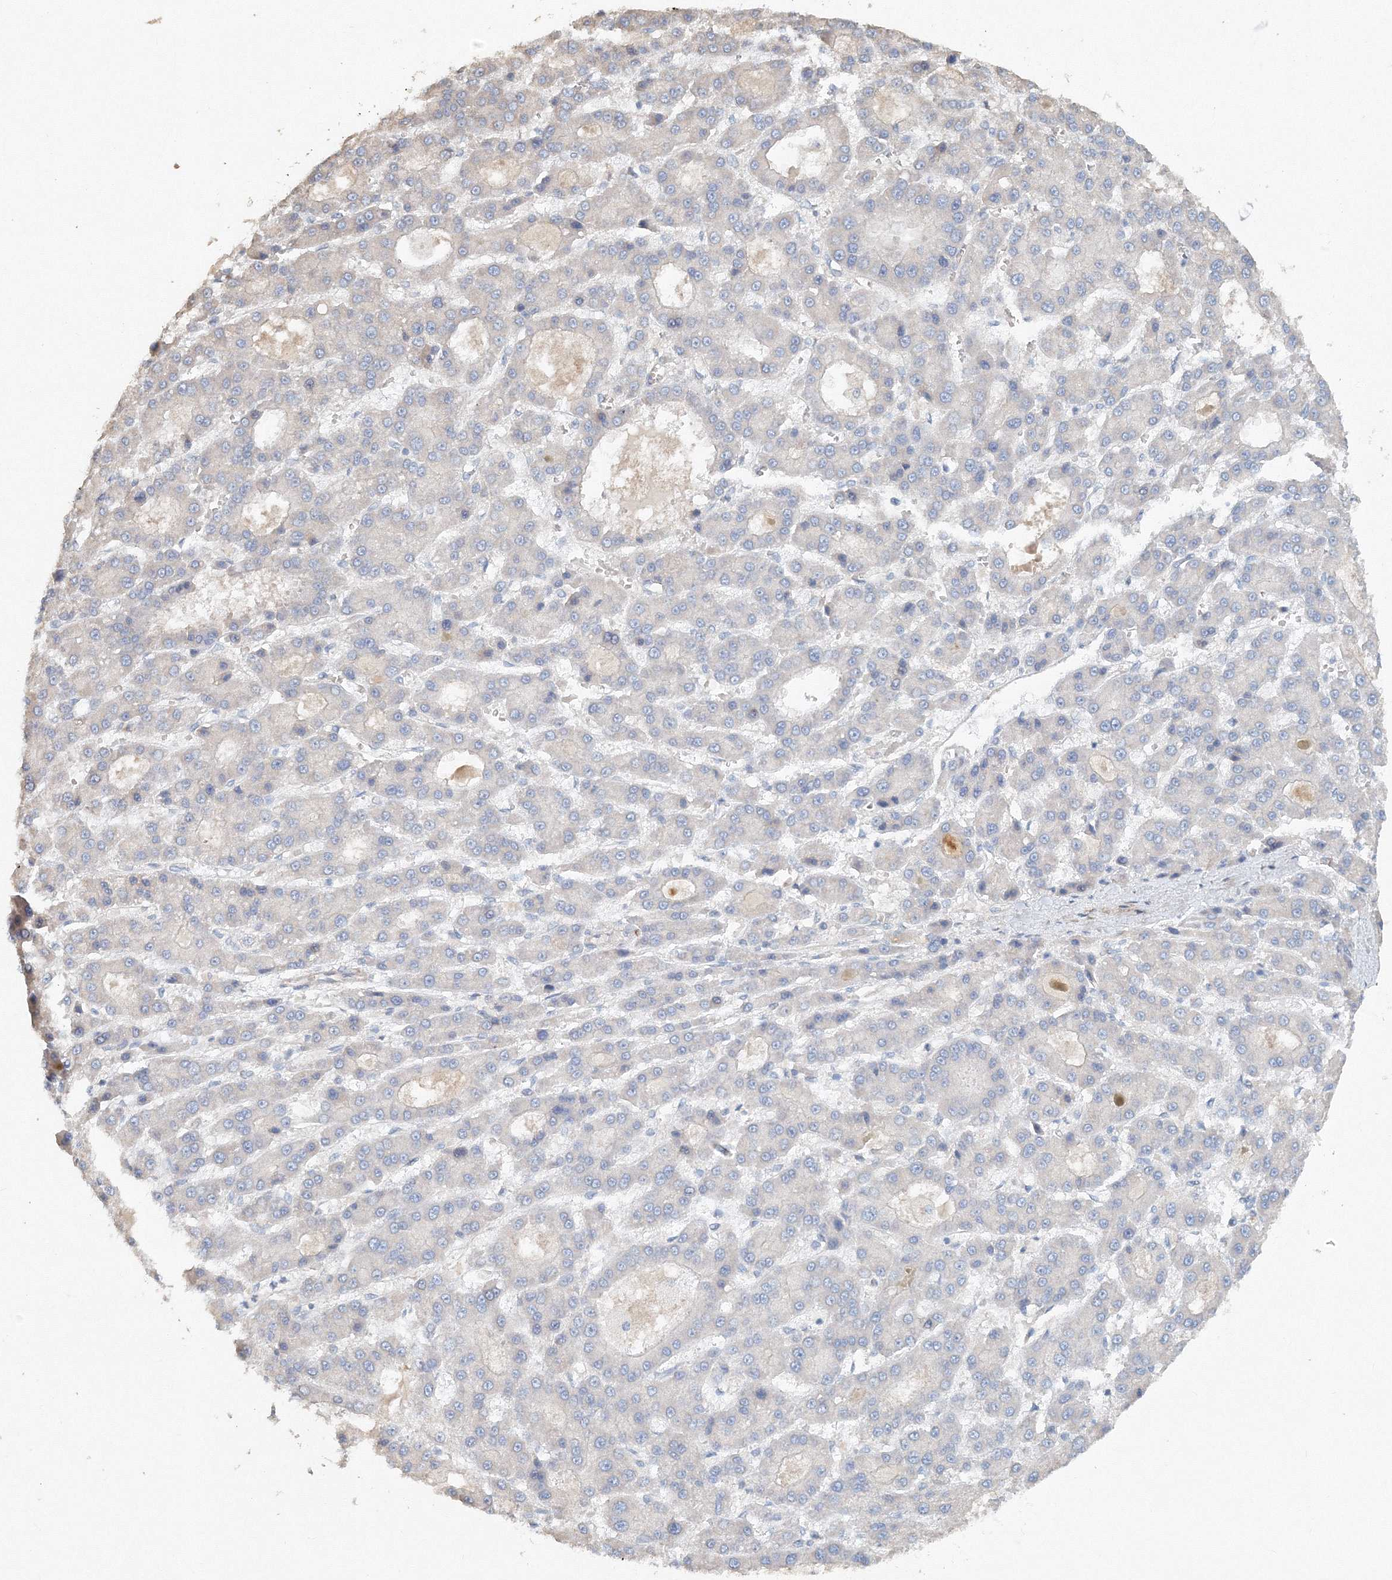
{"staining": {"intensity": "negative", "quantity": "none", "location": "none"}, "tissue": "liver cancer", "cell_type": "Tumor cells", "image_type": "cancer", "snomed": [{"axis": "morphology", "description": "Carcinoma, Hepatocellular, NOS"}, {"axis": "topography", "description": "Liver"}], "caption": "A high-resolution histopathology image shows immunohistochemistry (IHC) staining of liver hepatocellular carcinoma, which exhibits no significant expression in tumor cells.", "gene": "NALF2", "patient": {"sex": "male", "age": 70}}